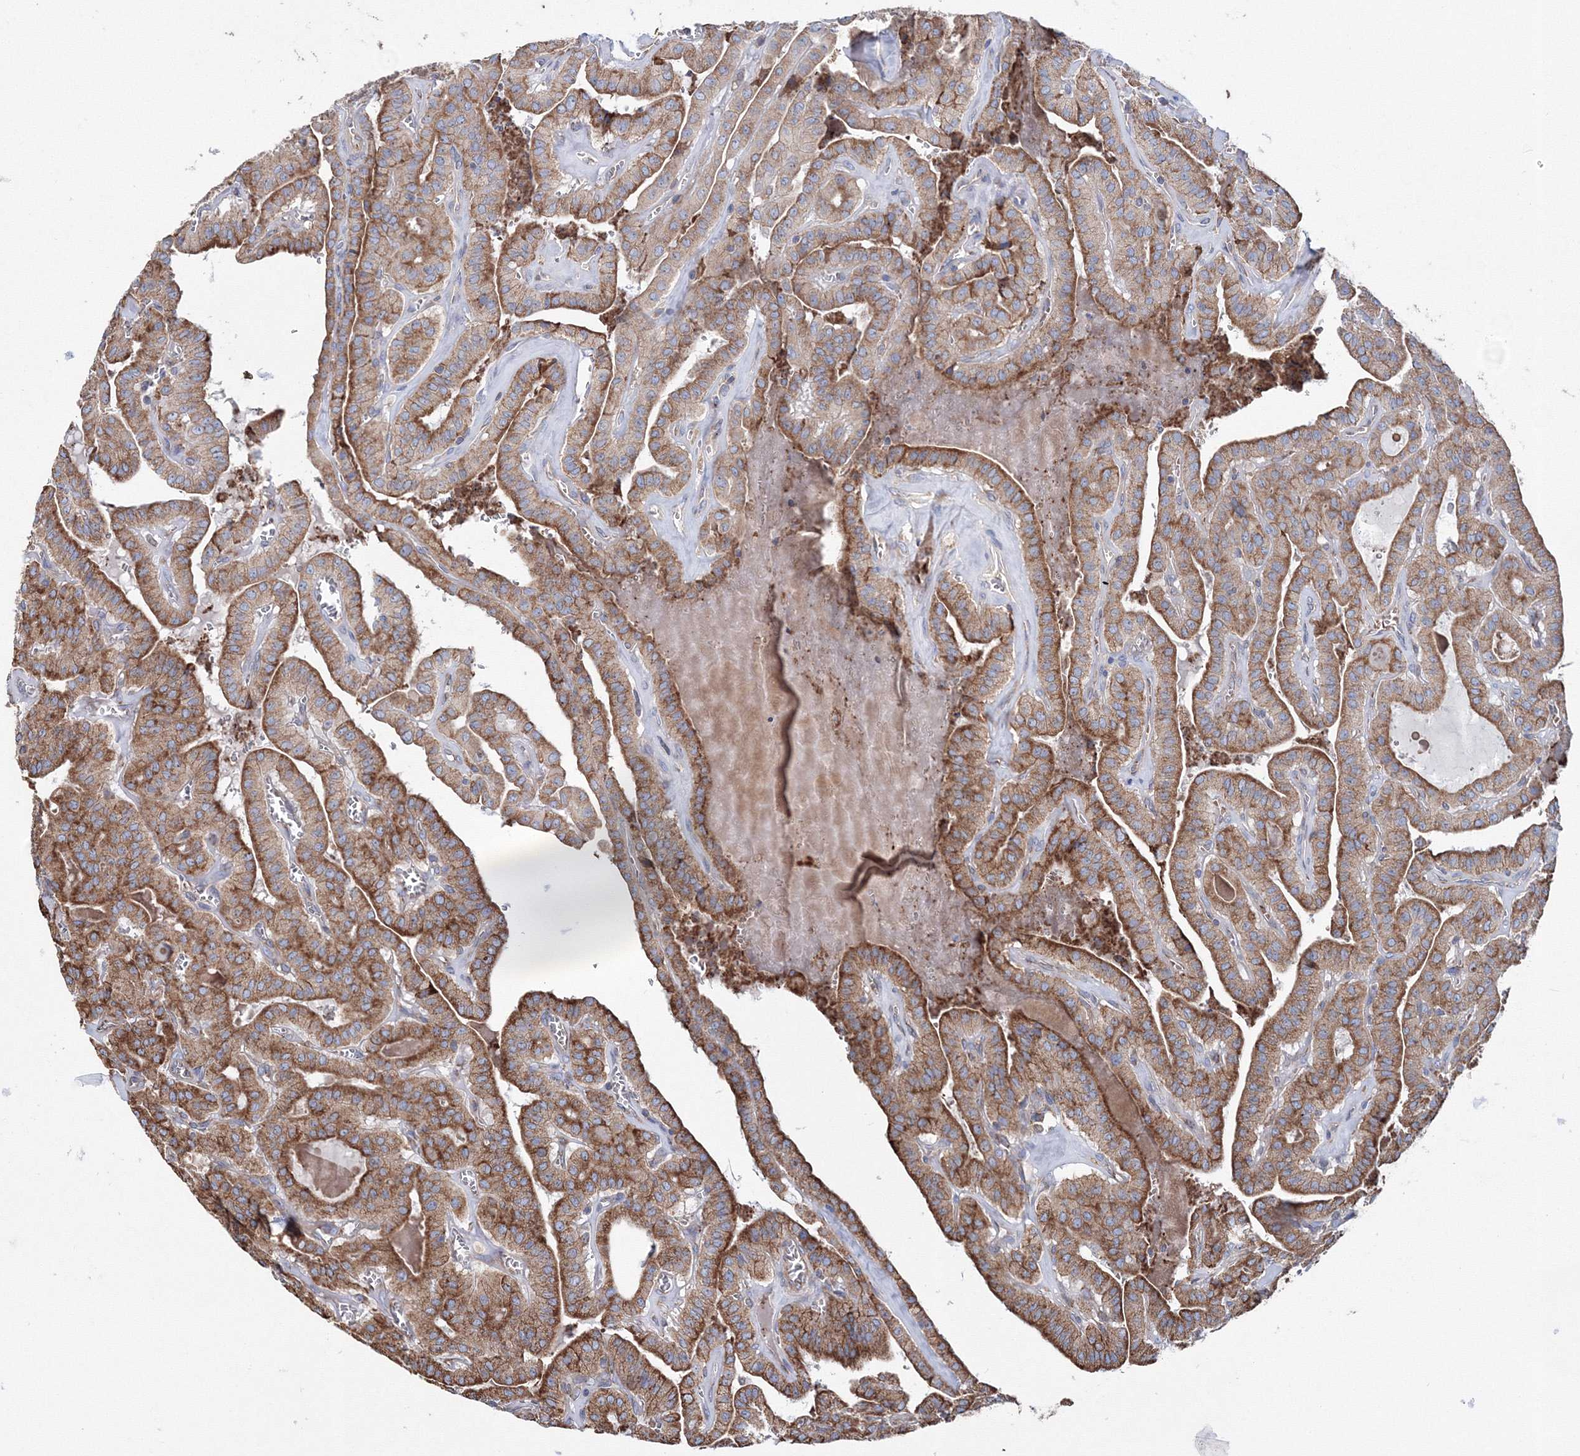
{"staining": {"intensity": "moderate", "quantity": ">75%", "location": "cytoplasmic/membranous"}, "tissue": "thyroid cancer", "cell_type": "Tumor cells", "image_type": "cancer", "snomed": [{"axis": "morphology", "description": "Papillary adenocarcinoma, NOS"}, {"axis": "topography", "description": "Thyroid gland"}], "caption": "Protein staining of papillary adenocarcinoma (thyroid) tissue demonstrates moderate cytoplasmic/membranous staining in about >75% of tumor cells. The staining was performed using DAB (3,3'-diaminobenzidine) to visualize the protein expression in brown, while the nuclei were stained in blue with hematoxylin (Magnification: 20x).", "gene": "VPS8", "patient": {"sex": "male", "age": 52}}